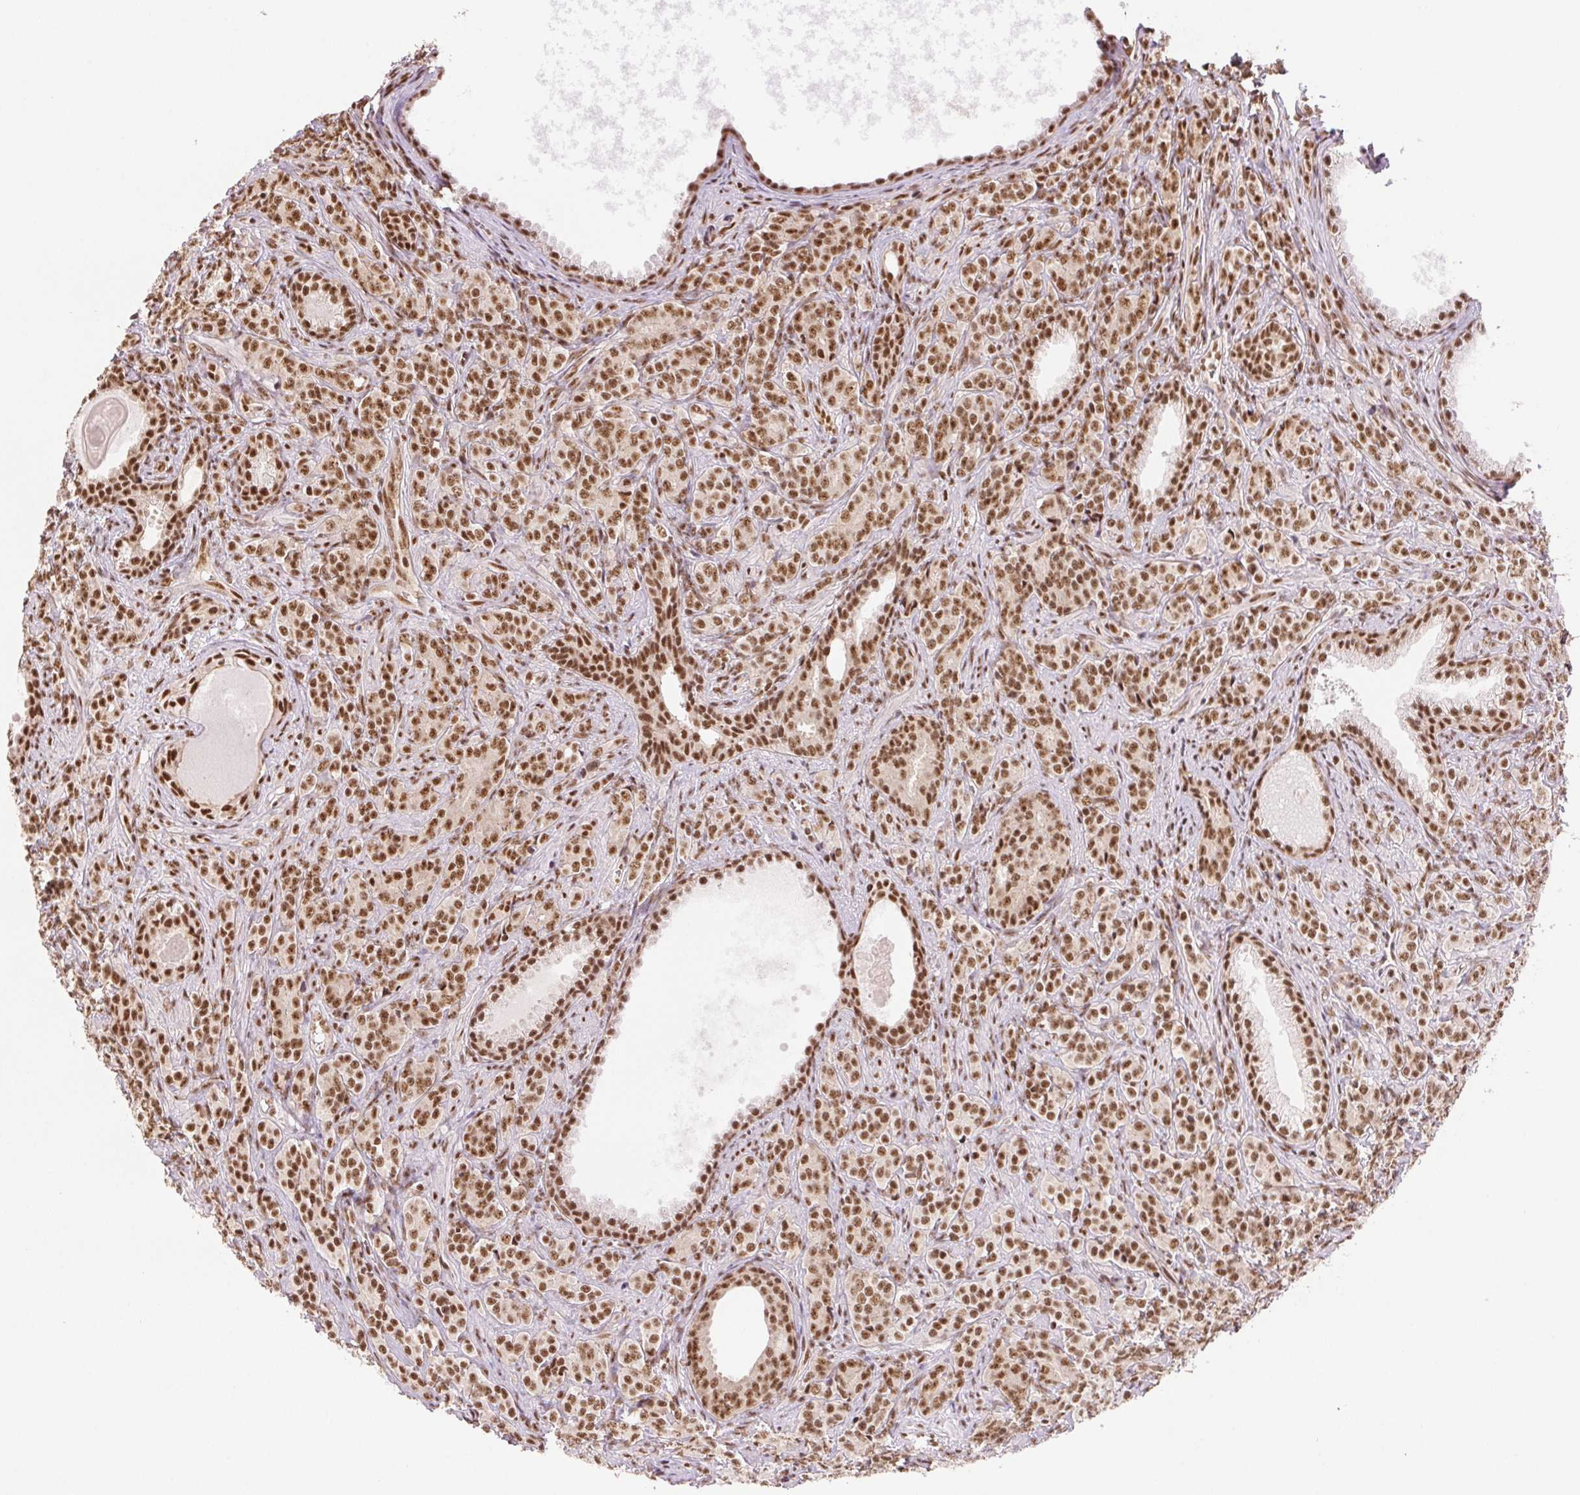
{"staining": {"intensity": "strong", "quantity": ">75%", "location": "nuclear"}, "tissue": "prostate cancer", "cell_type": "Tumor cells", "image_type": "cancer", "snomed": [{"axis": "morphology", "description": "Adenocarcinoma, High grade"}, {"axis": "topography", "description": "Prostate"}], "caption": "IHC photomicrograph of neoplastic tissue: human prostate cancer stained using IHC displays high levels of strong protein expression localized specifically in the nuclear of tumor cells, appearing as a nuclear brown color.", "gene": "IK", "patient": {"sex": "male", "age": 84}}